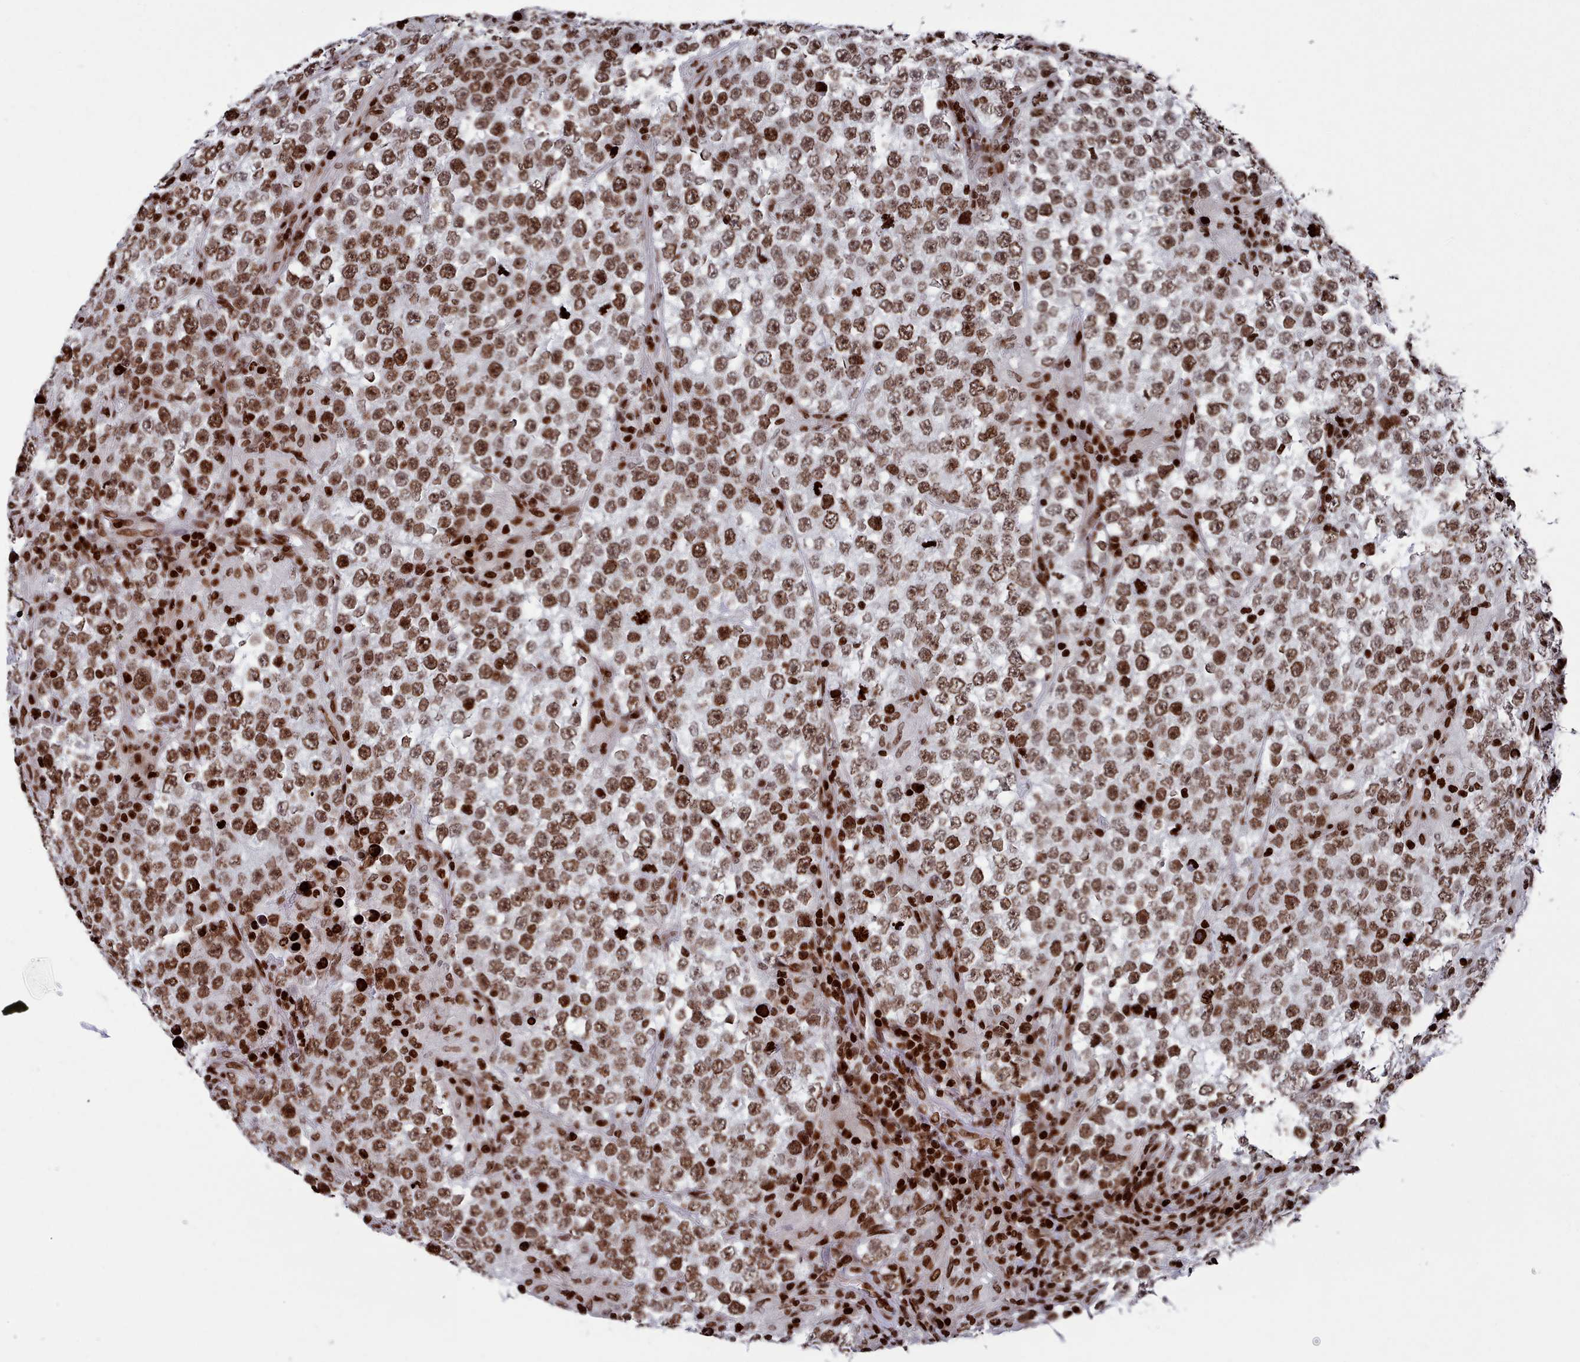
{"staining": {"intensity": "moderate", "quantity": ">75%", "location": "nuclear"}, "tissue": "testis cancer", "cell_type": "Tumor cells", "image_type": "cancer", "snomed": [{"axis": "morphology", "description": "Normal tissue, NOS"}, {"axis": "morphology", "description": "Urothelial carcinoma, High grade"}, {"axis": "morphology", "description": "Seminoma, NOS"}, {"axis": "morphology", "description": "Carcinoma, Embryonal, NOS"}, {"axis": "topography", "description": "Urinary bladder"}, {"axis": "topography", "description": "Testis"}], "caption": "Immunohistochemical staining of testis embryonal carcinoma reveals medium levels of moderate nuclear positivity in approximately >75% of tumor cells.", "gene": "PCDHB12", "patient": {"sex": "male", "age": 41}}